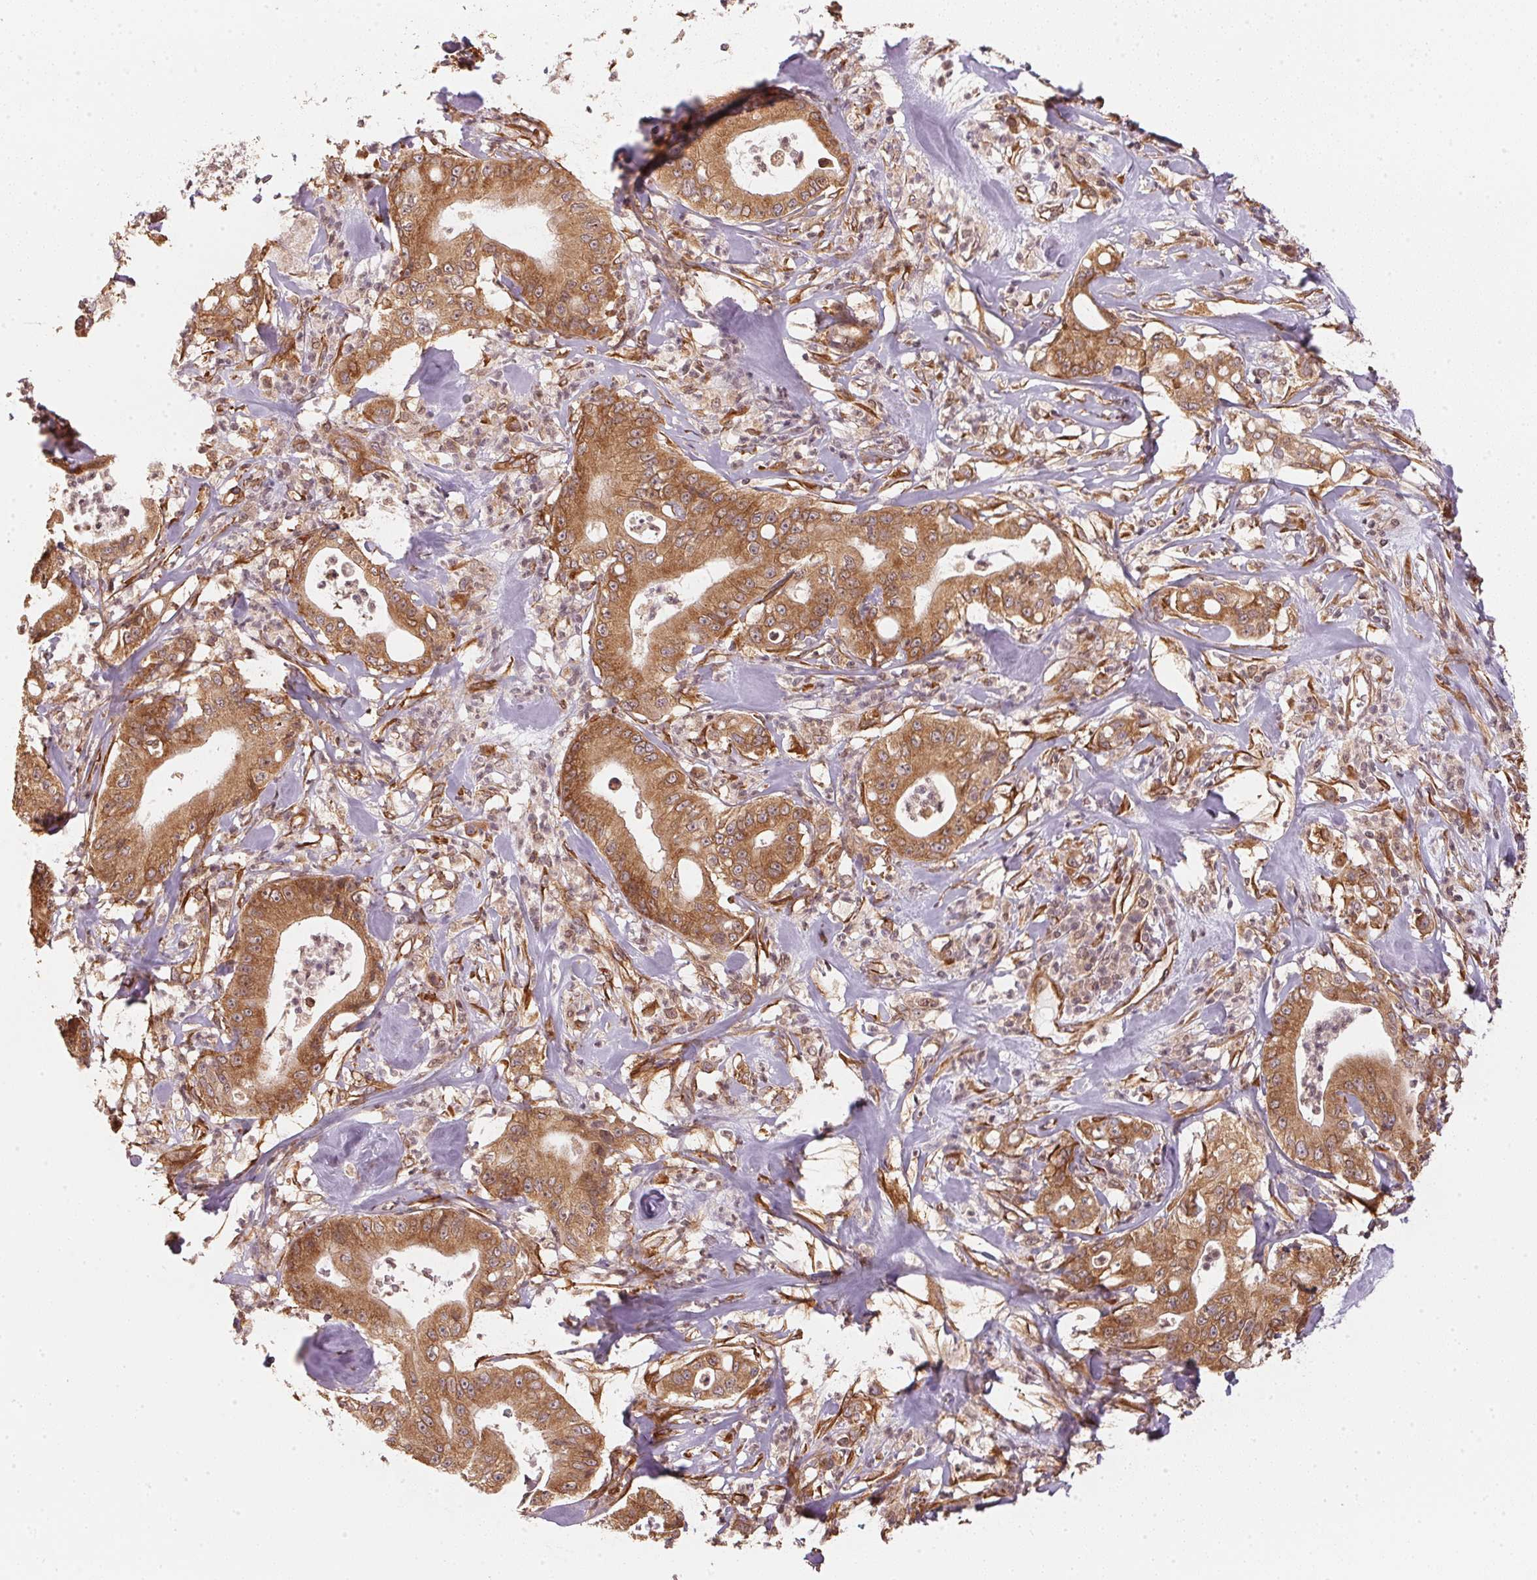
{"staining": {"intensity": "moderate", "quantity": ">75%", "location": "cytoplasmic/membranous"}, "tissue": "pancreatic cancer", "cell_type": "Tumor cells", "image_type": "cancer", "snomed": [{"axis": "morphology", "description": "Adenocarcinoma, NOS"}, {"axis": "topography", "description": "Pancreas"}], "caption": "The photomicrograph demonstrates immunohistochemical staining of pancreatic cancer (adenocarcinoma). There is moderate cytoplasmic/membranous positivity is seen in approximately >75% of tumor cells.", "gene": "STRN4", "patient": {"sex": "male", "age": 71}}